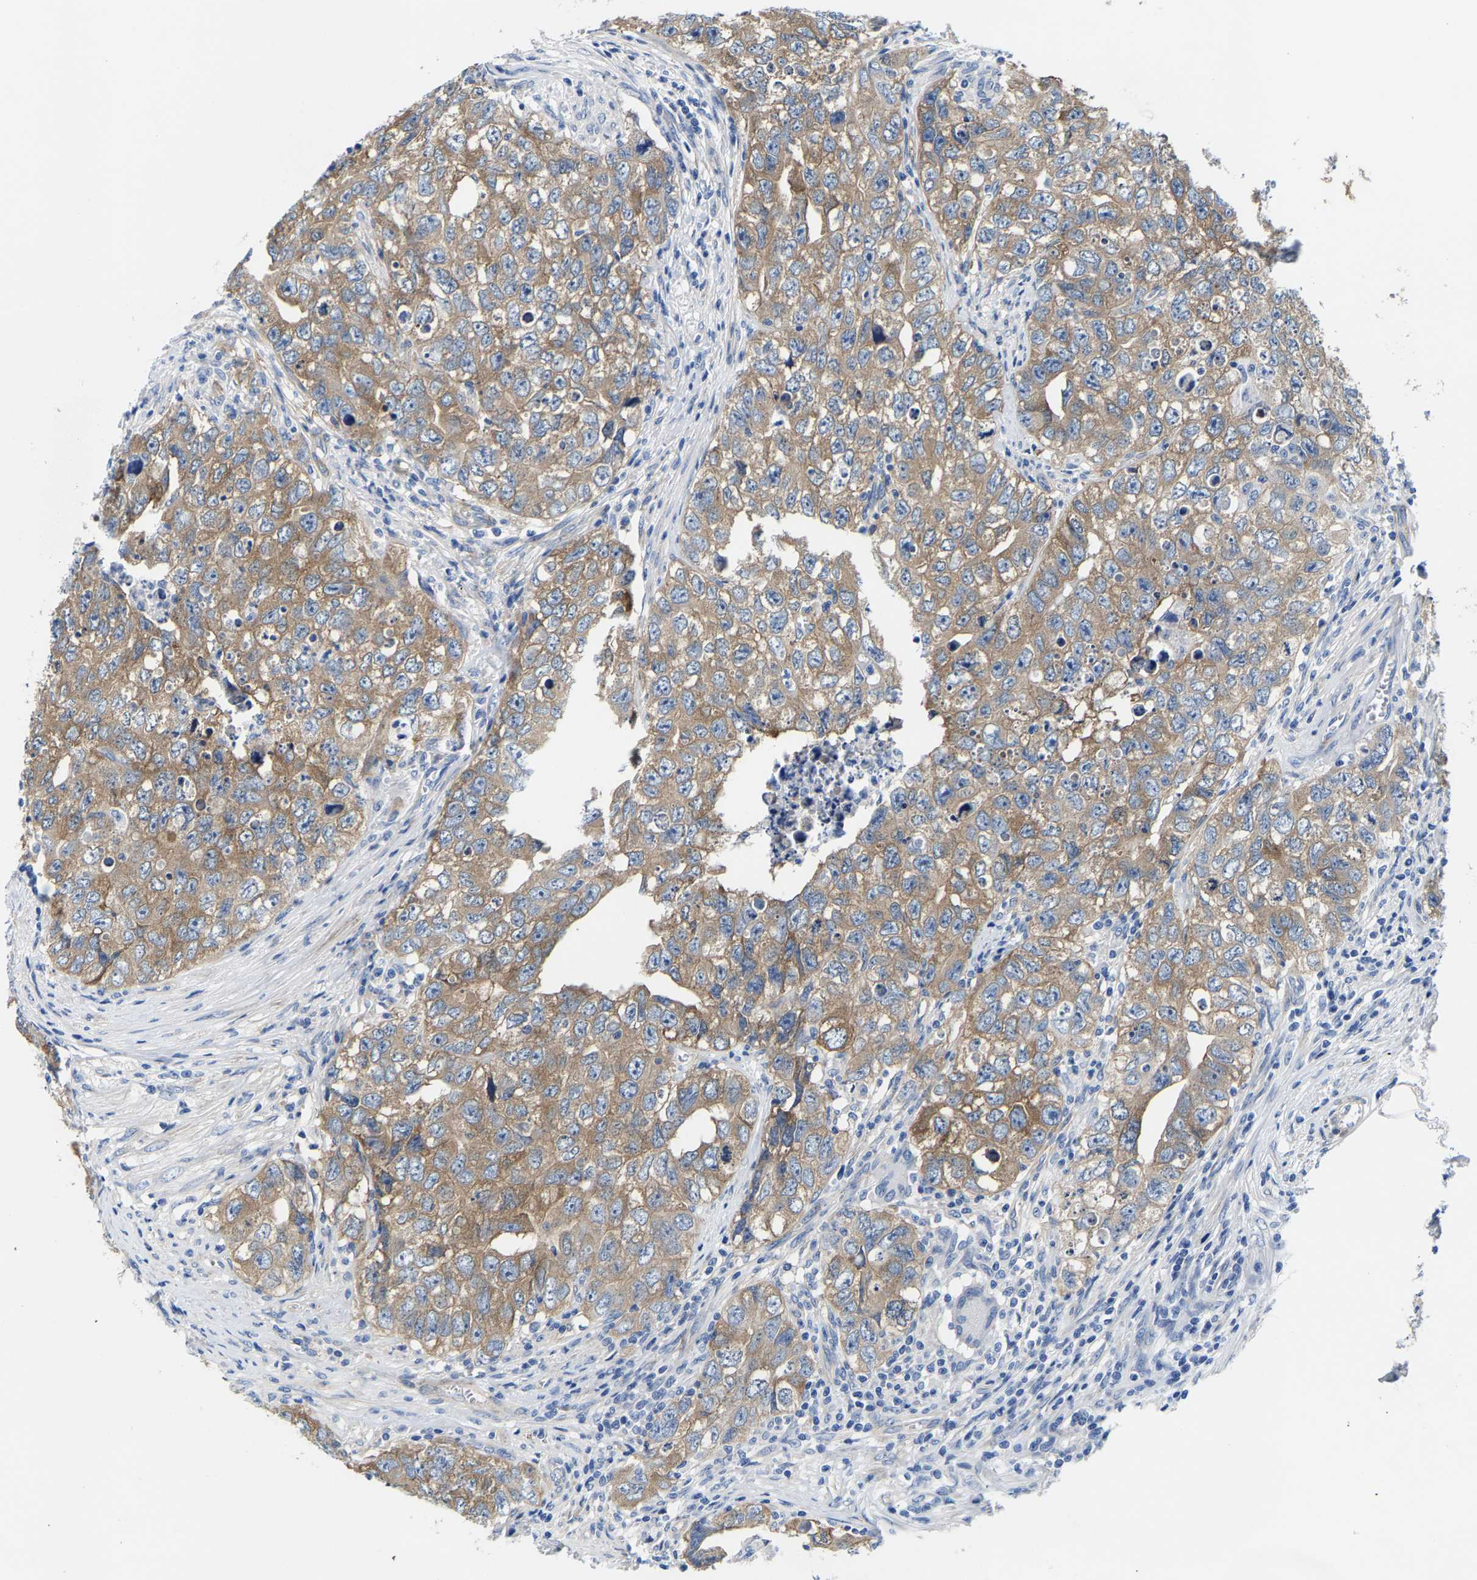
{"staining": {"intensity": "moderate", "quantity": "25%-75%", "location": "cytoplasmic/membranous"}, "tissue": "testis cancer", "cell_type": "Tumor cells", "image_type": "cancer", "snomed": [{"axis": "morphology", "description": "Seminoma, NOS"}, {"axis": "morphology", "description": "Carcinoma, Embryonal, NOS"}, {"axis": "topography", "description": "Testis"}], "caption": "Protein positivity by immunohistochemistry (IHC) demonstrates moderate cytoplasmic/membranous expression in about 25%-75% of tumor cells in testis cancer (embryonal carcinoma). (Stains: DAB in brown, nuclei in blue, Microscopy: brightfield microscopy at high magnification).", "gene": "DSCAM", "patient": {"sex": "male", "age": 43}}